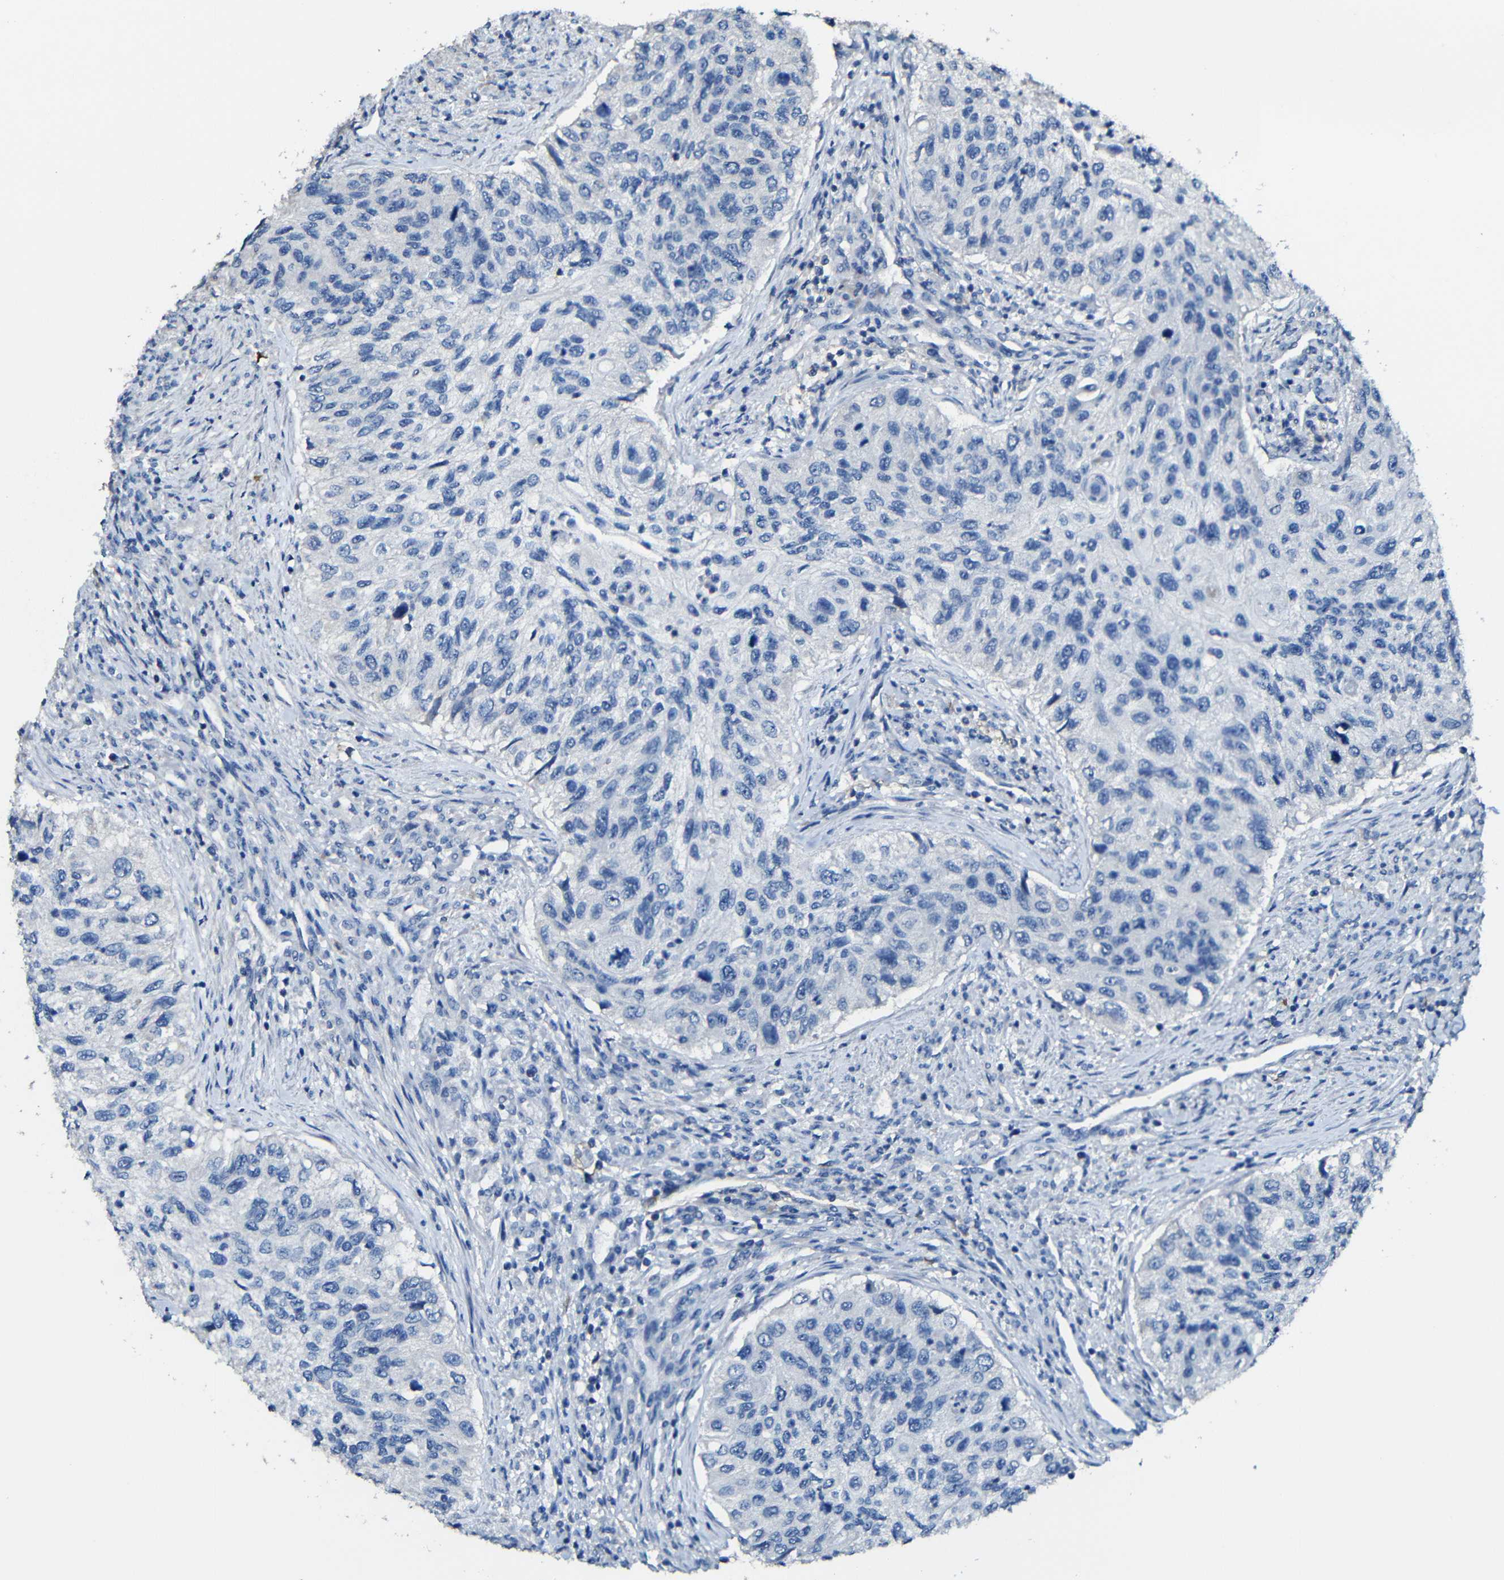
{"staining": {"intensity": "negative", "quantity": "none", "location": "none"}, "tissue": "urothelial cancer", "cell_type": "Tumor cells", "image_type": "cancer", "snomed": [{"axis": "morphology", "description": "Urothelial carcinoma, High grade"}, {"axis": "topography", "description": "Urinary bladder"}], "caption": "The immunohistochemistry (IHC) photomicrograph has no significant positivity in tumor cells of urothelial cancer tissue.", "gene": "ACKR2", "patient": {"sex": "female", "age": 60}}